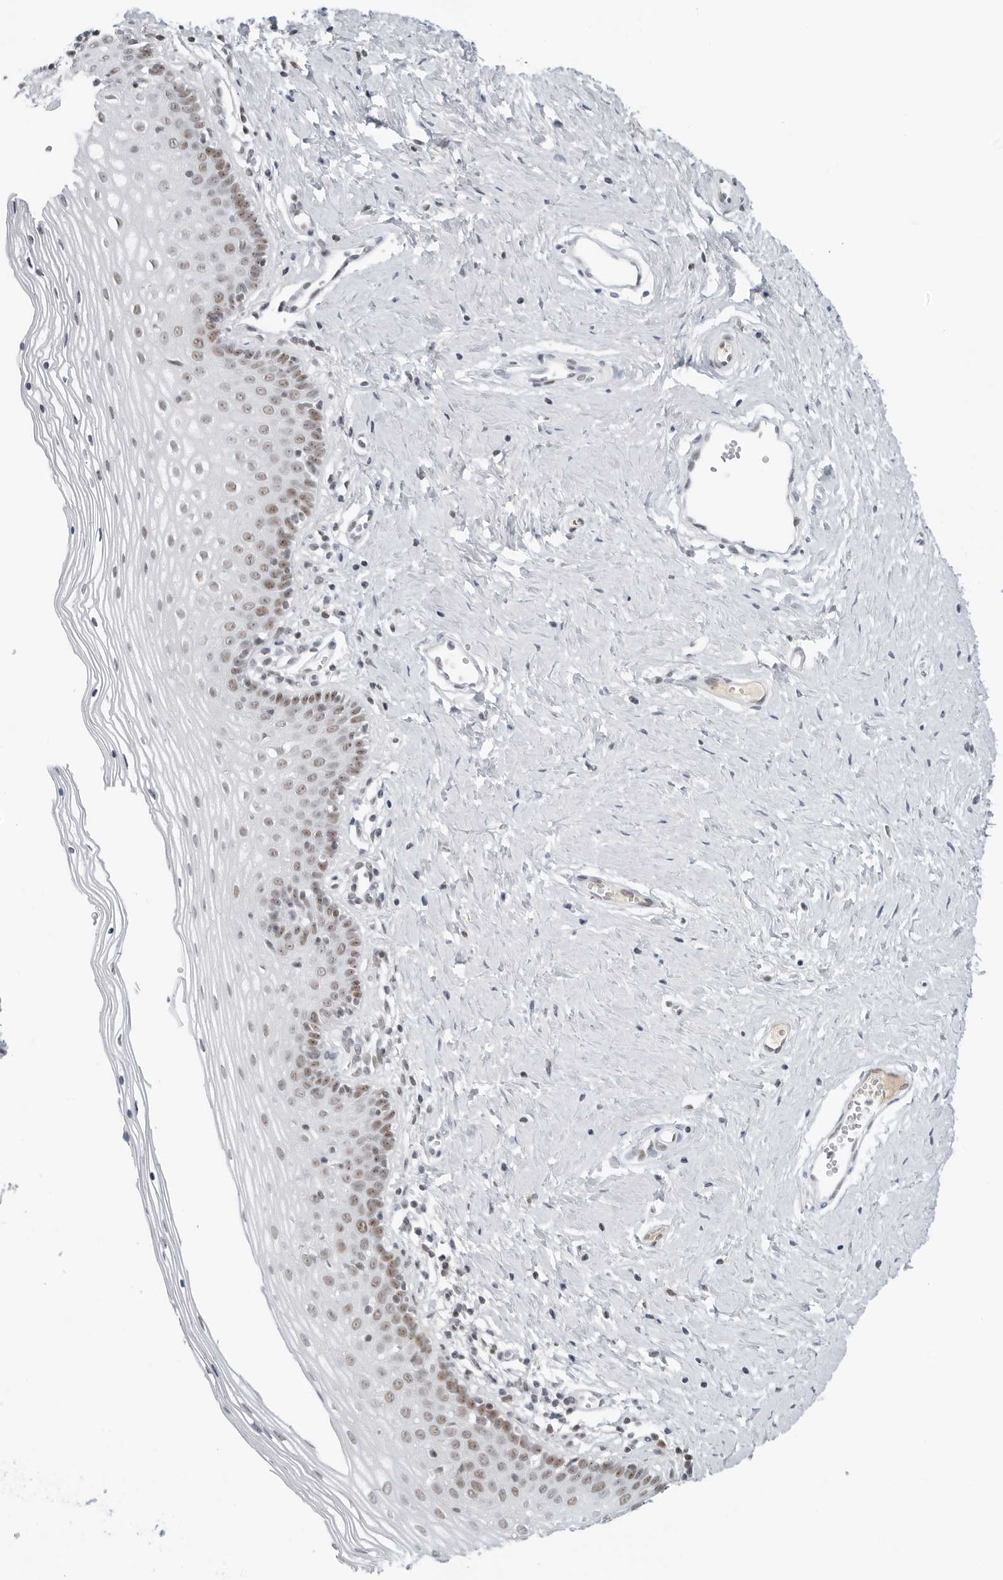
{"staining": {"intensity": "moderate", "quantity": "25%-75%", "location": "nuclear"}, "tissue": "vagina", "cell_type": "Squamous epithelial cells", "image_type": "normal", "snomed": [{"axis": "morphology", "description": "Normal tissue, NOS"}, {"axis": "topography", "description": "Vagina"}], "caption": "Protein staining displays moderate nuclear staining in approximately 25%-75% of squamous epithelial cells in normal vagina.", "gene": "WRAP53", "patient": {"sex": "female", "age": 32}}